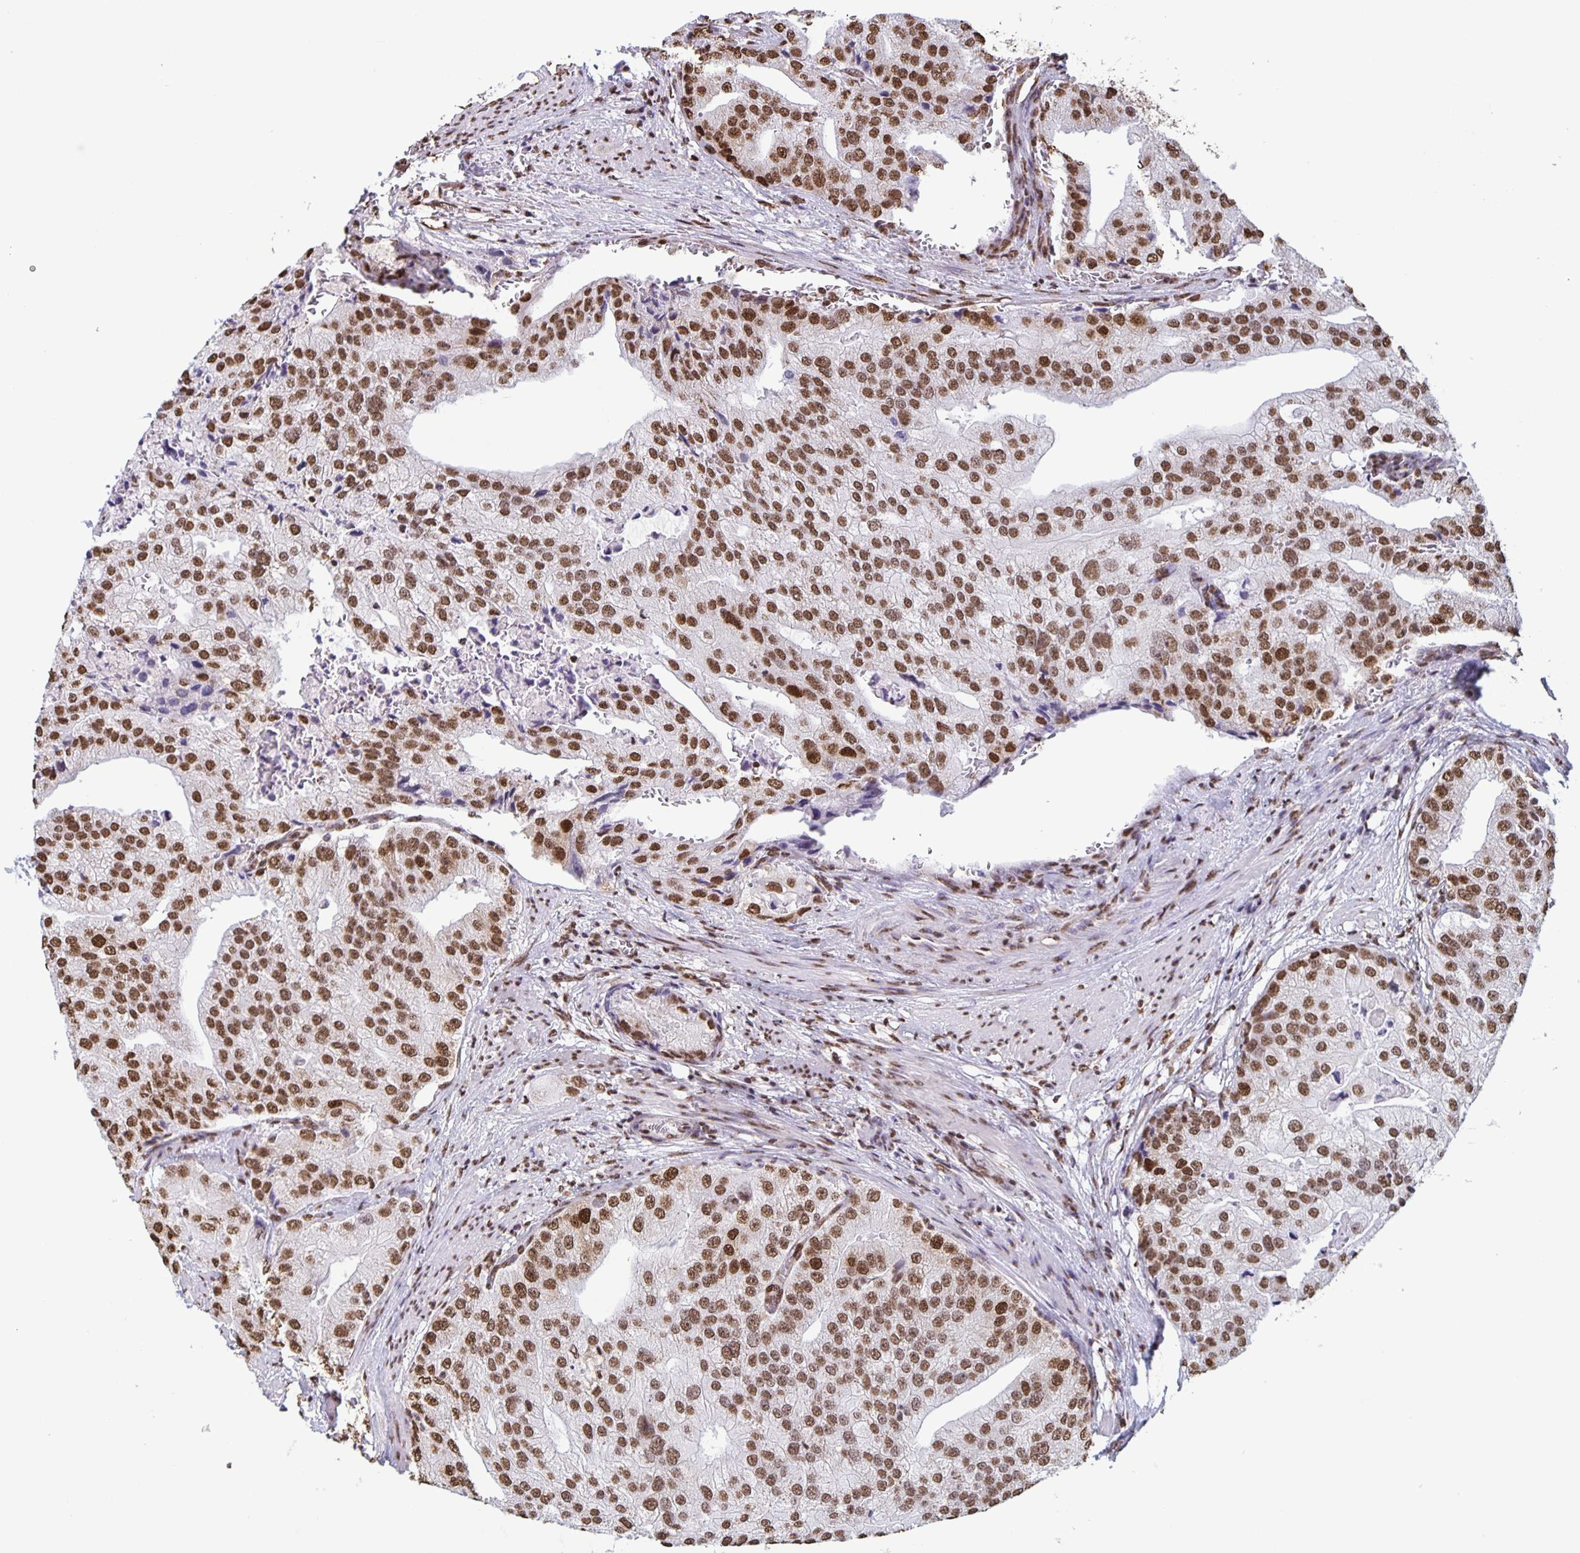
{"staining": {"intensity": "moderate", "quantity": ">75%", "location": "nuclear"}, "tissue": "prostate cancer", "cell_type": "Tumor cells", "image_type": "cancer", "snomed": [{"axis": "morphology", "description": "Adenocarcinoma, High grade"}, {"axis": "topography", "description": "Prostate"}], "caption": "IHC staining of prostate cancer, which displays medium levels of moderate nuclear positivity in approximately >75% of tumor cells indicating moderate nuclear protein staining. The staining was performed using DAB (3,3'-diaminobenzidine) (brown) for protein detection and nuclei were counterstained in hematoxylin (blue).", "gene": "DUT", "patient": {"sex": "male", "age": 70}}